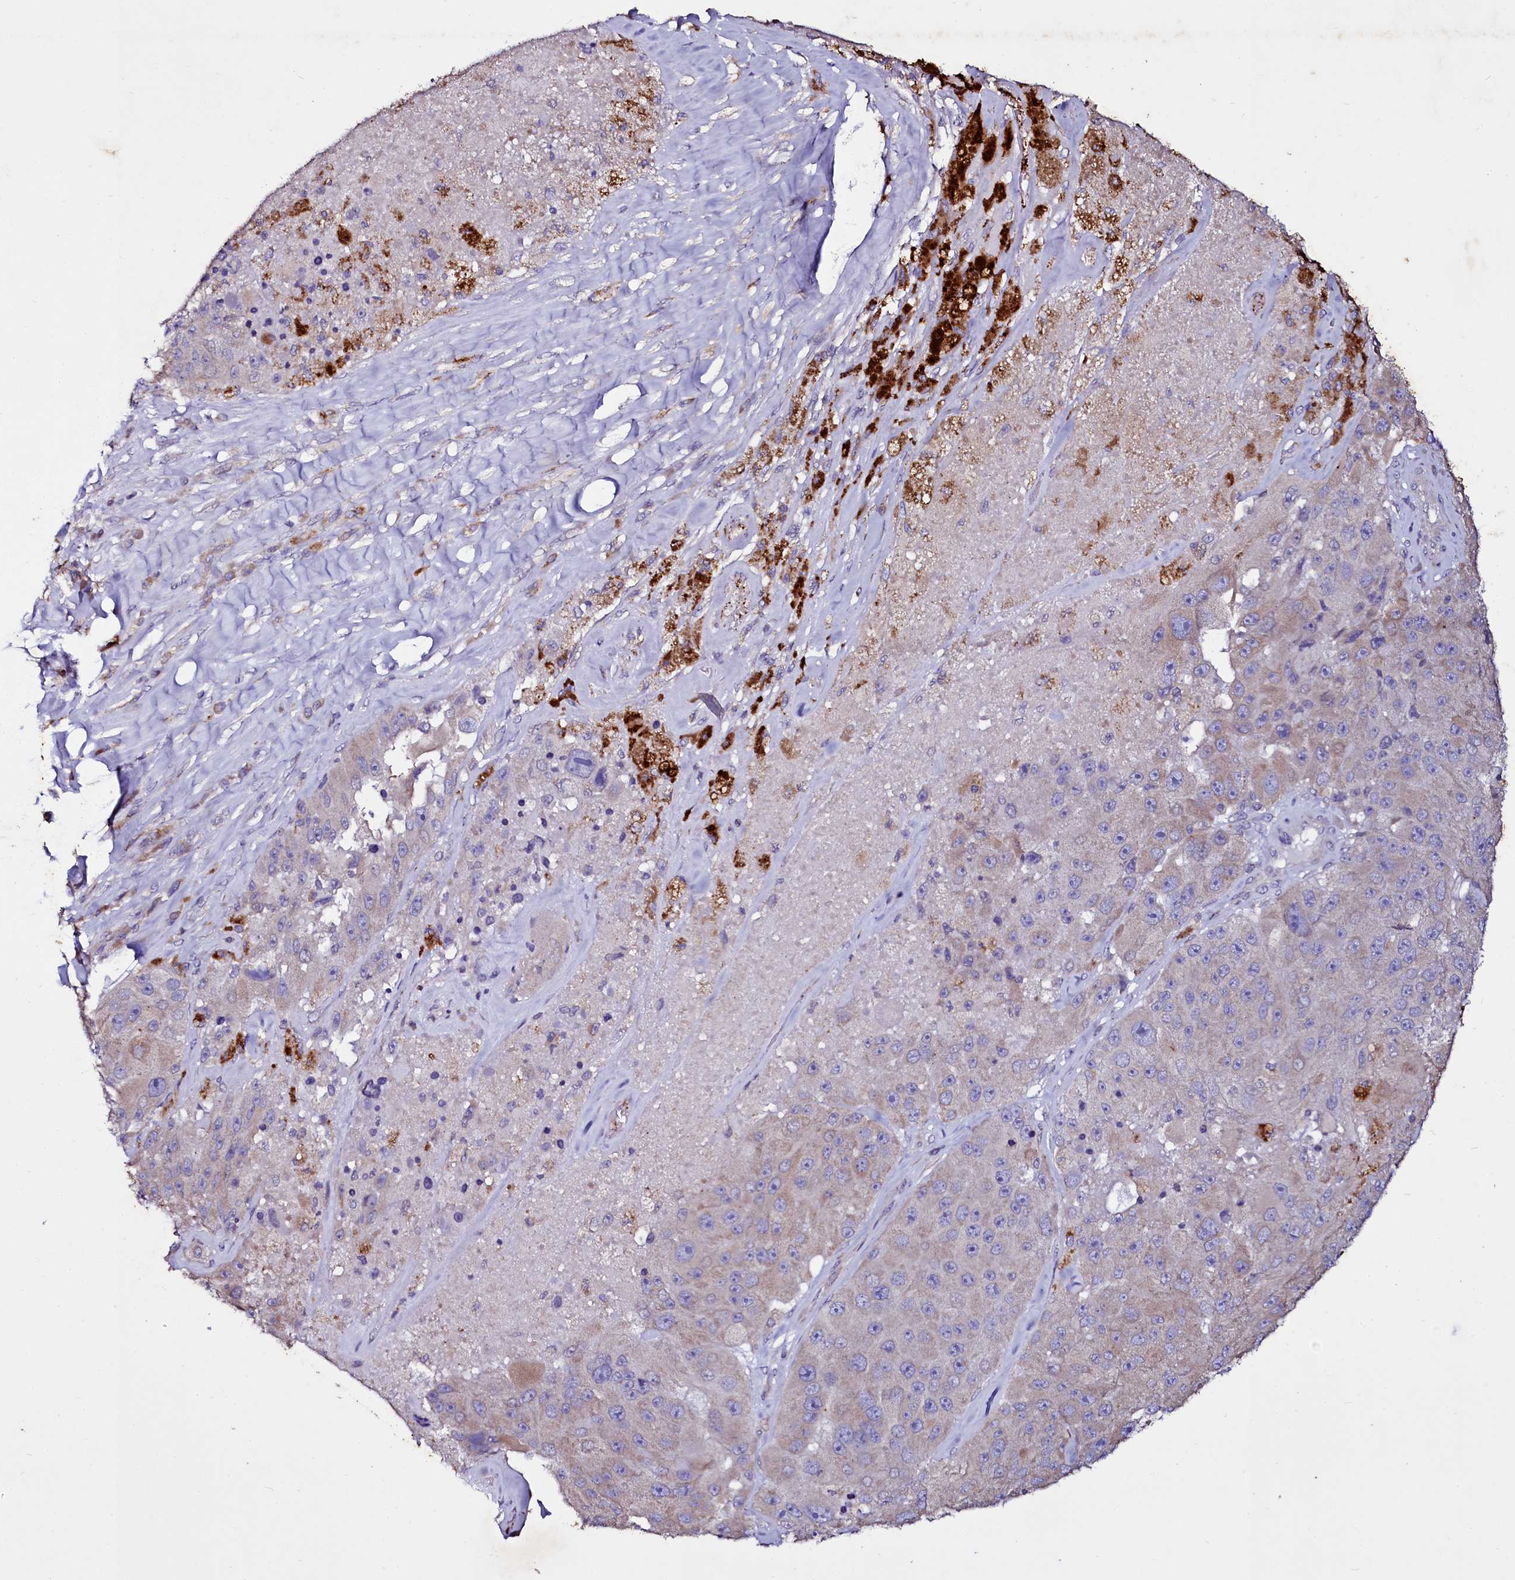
{"staining": {"intensity": "negative", "quantity": "none", "location": "none"}, "tissue": "melanoma", "cell_type": "Tumor cells", "image_type": "cancer", "snomed": [{"axis": "morphology", "description": "Malignant melanoma, Metastatic site"}, {"axis": "topography", "description": "Lymph node"}], "caption": "Micrograph shows no significant protein expression in tumor cells of melanoma. The staining is performed using DAB (3,3'-diaminobenzidine) brown chromogen with nuclei counter-stained in using hematoxylin.", "gene": "SELENOT", "patient": {"sex": "male", "age": 62}}